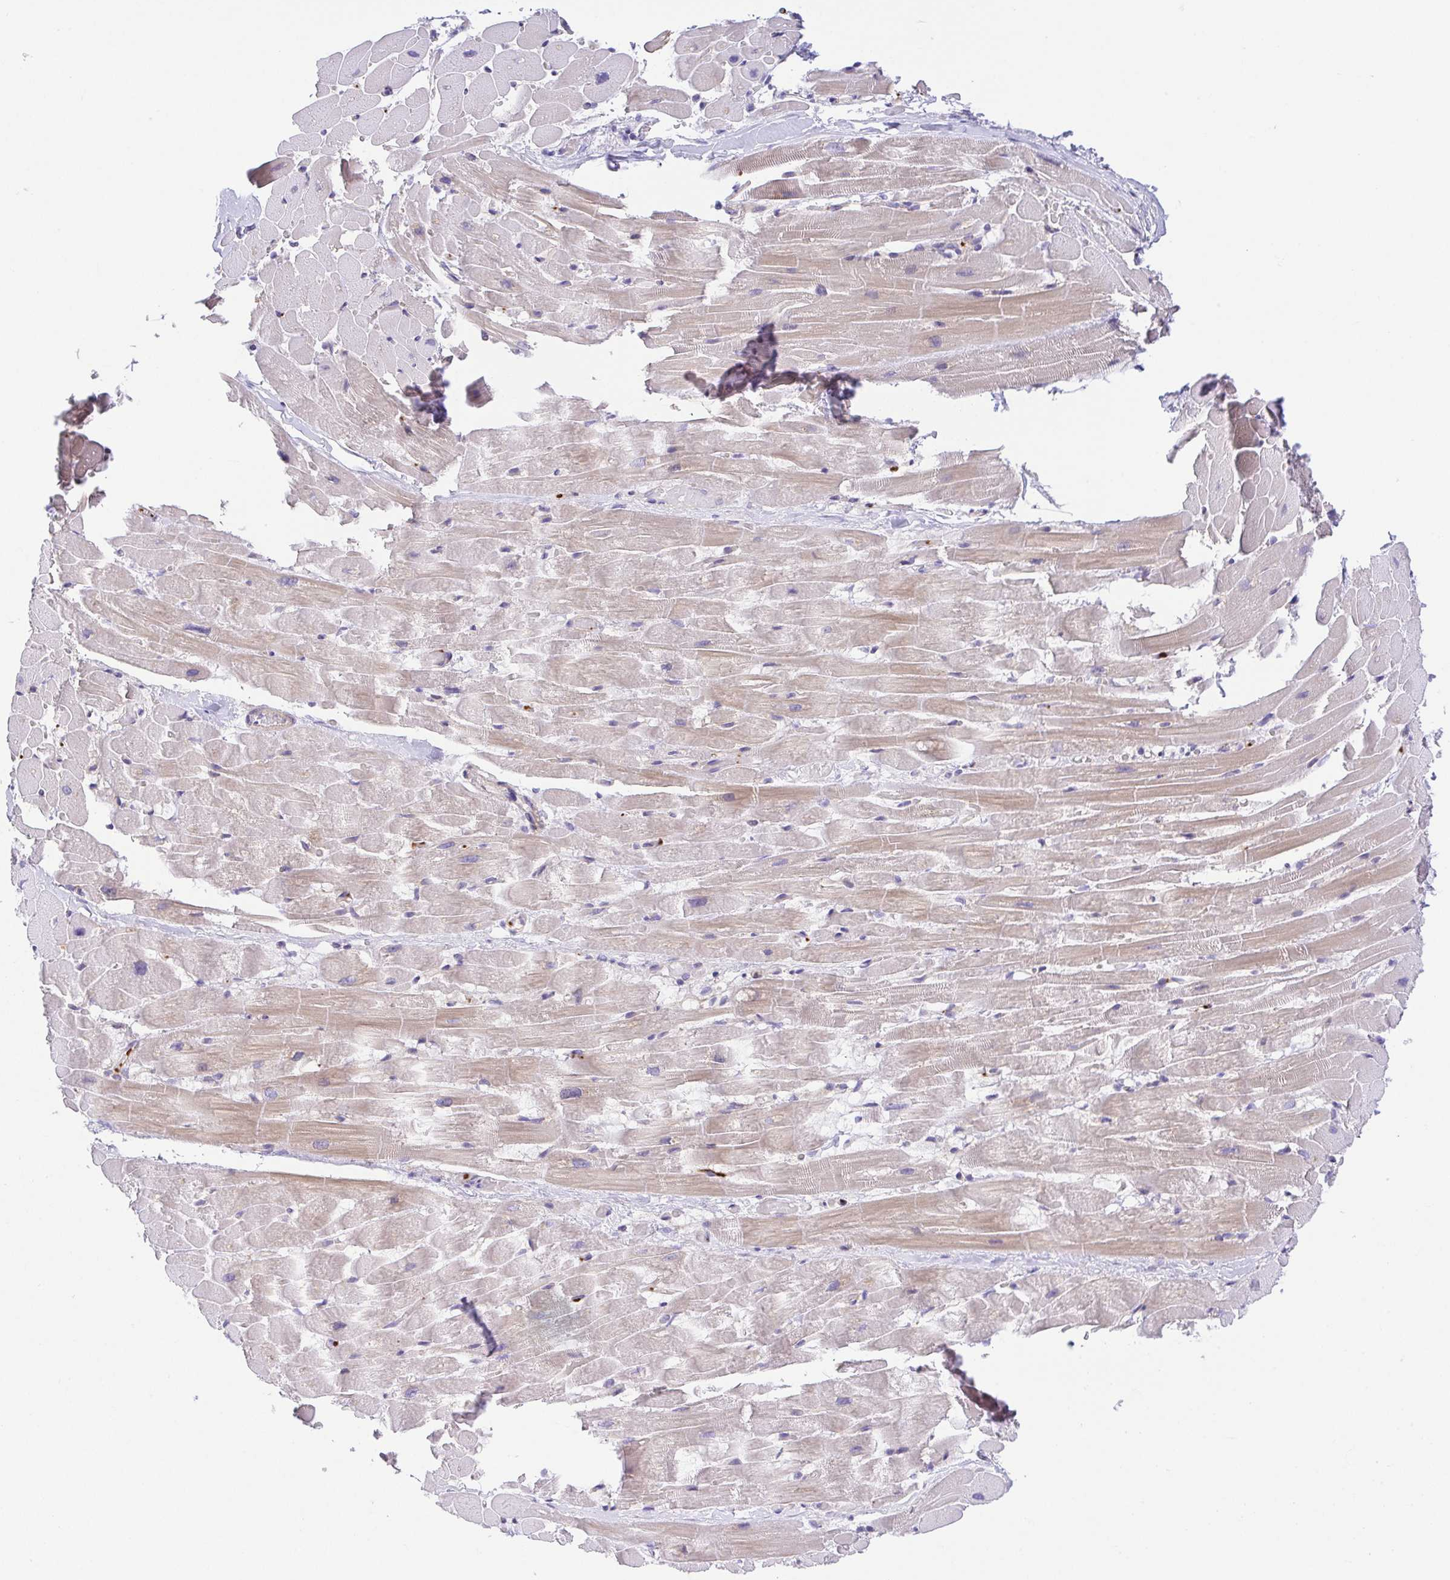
{"staining": {"intensity": "weak", "quantity": "25%-75%", "location": "cytoplasmic/membranous"}, "tissue": "heart muscle", "cell_type": "Cardiomyocytes", "image_type": "normal", "snomed": [{"axis": "morphology", "description": "Normal tissue, NOS"}, {"axis": "topography", "description": "Heart"}], "caption": "Immunohistochemical staining of normal heart muscle demonstrates low levels of weak cytoplasmic/membranous expression in approximately 25%-75% of cardiomyocytes. The protein is stained brown, and the nuclei are stained in blue (DAB IHC with brightfield microscopy, high magnification).", "gene": "PRR14L", "patient": {"sex": "male", "age": 37}}